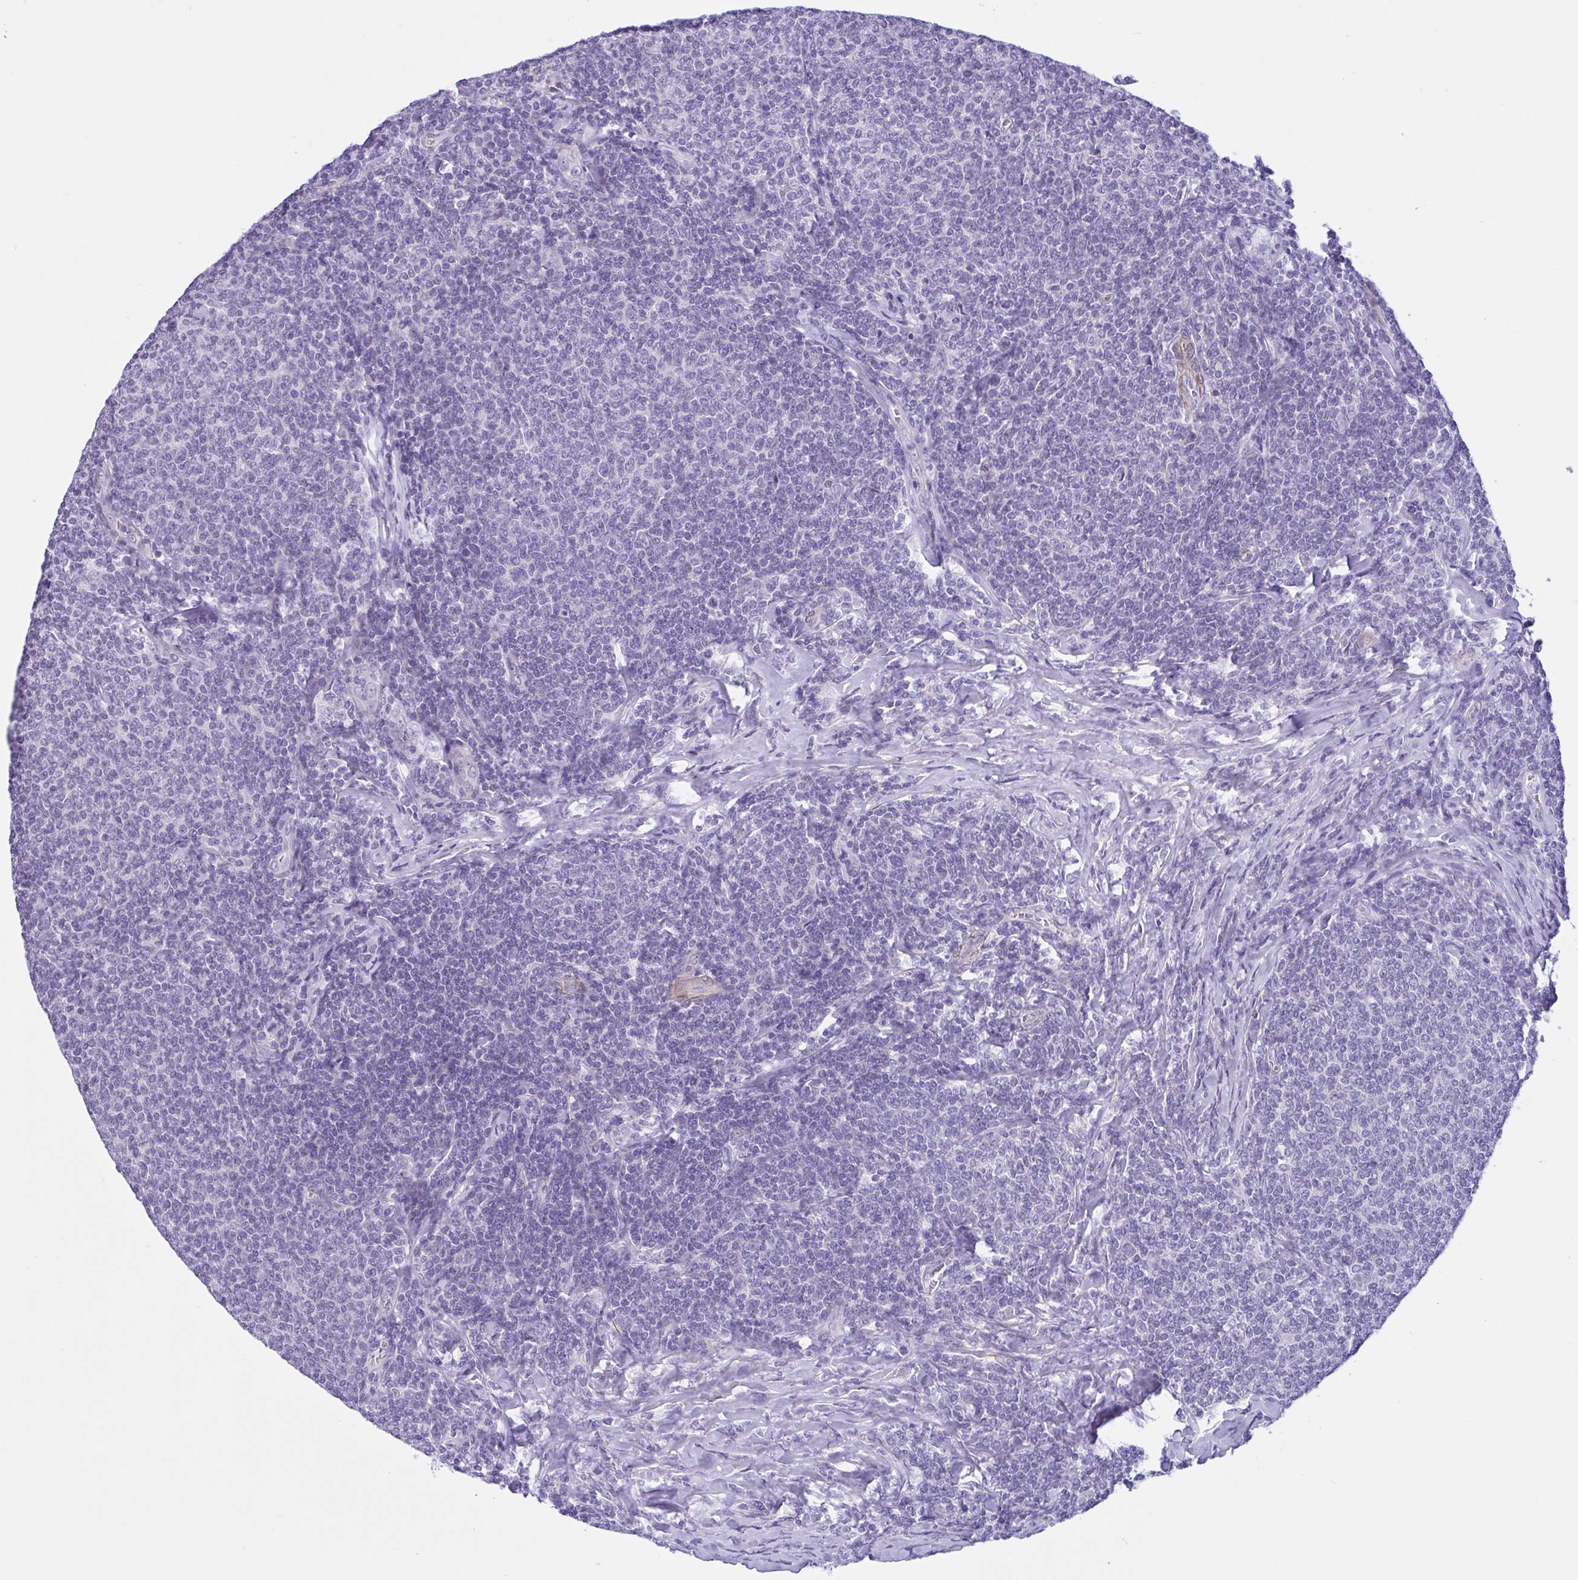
{"staining": {"intensity": "negative", "quantity": "none", "location": "none"}, "tissue": "lymphoma", "cell_type": "Tumor cells", "image_type": "cancer", "snomed": [{"axis": "morphology", "description": "Malignant lymphoma, non-Hodgkin's type, Low grade"}, {"axis": "topography", "description": "Lymph node"}], "caption": "Immunohistochemistry (IHC) micrograph of low-grade malignant lymphoma, non-Hodgkin's type stained for a protein (brown), which reveals no positivity in tumor cells.", "gene": "AHCYL2", "patient": {"sex": "male", "age": 52}}